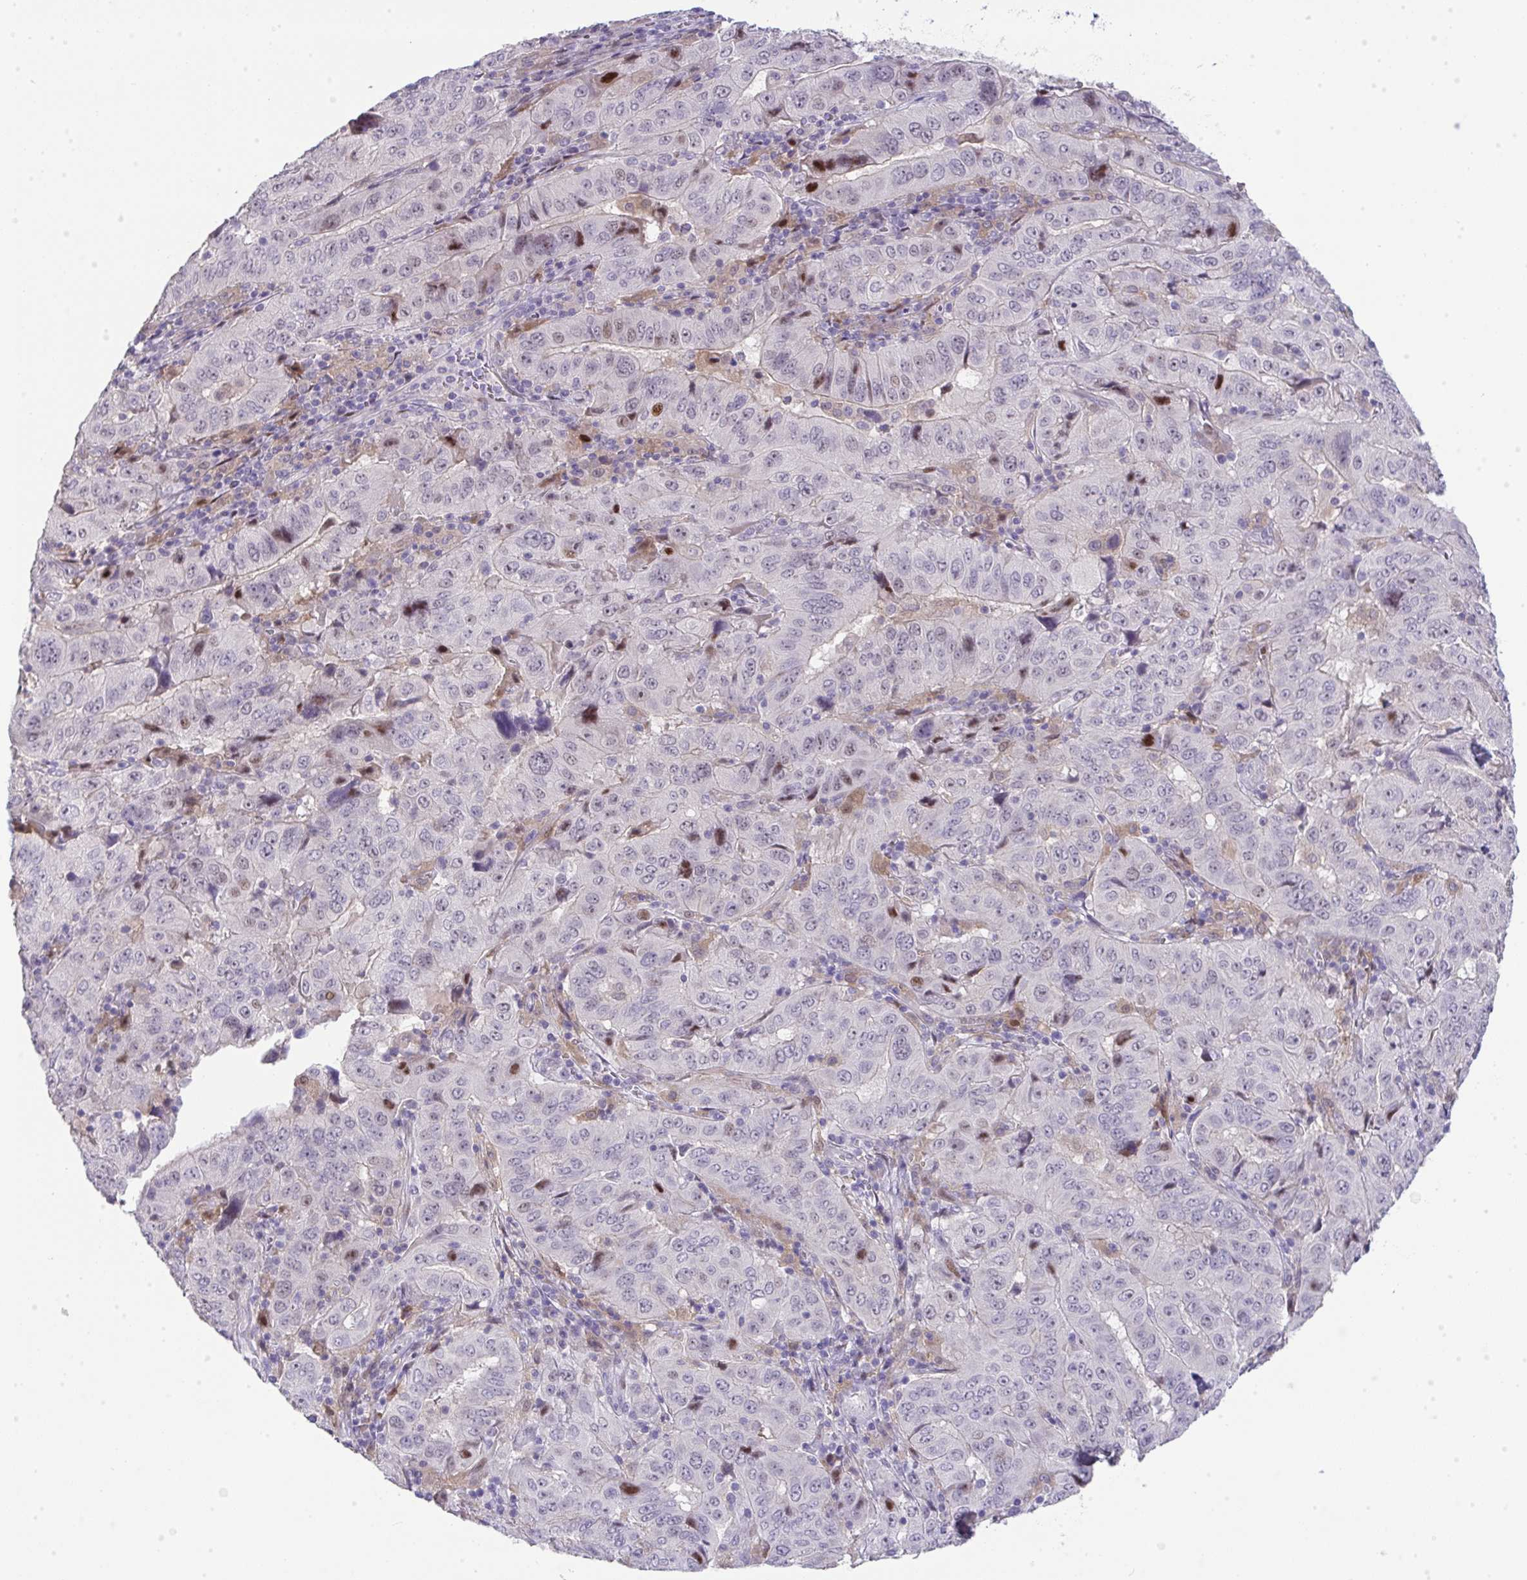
{"staining": {"intensity": "moderate", "quantity": "<25%", "location": "nuclear"}, "tissue": "pancreatic cancer", "cell_type": "Tumor cells", "image_type": "cancer", "snomed": [{"axis": "morphology", "description": "Adenocarcinoma, NOS"}, {"axis": "topography", "description": "Pancreas"}], "caption": "Moderate nuclear staining for a protein is seen in about <25% of tumor cells of pancreatic adenocarcinoma using immunohistochemistry.", "gene": "GALNT16", "patient": {"sex": "male", "age": 63}}